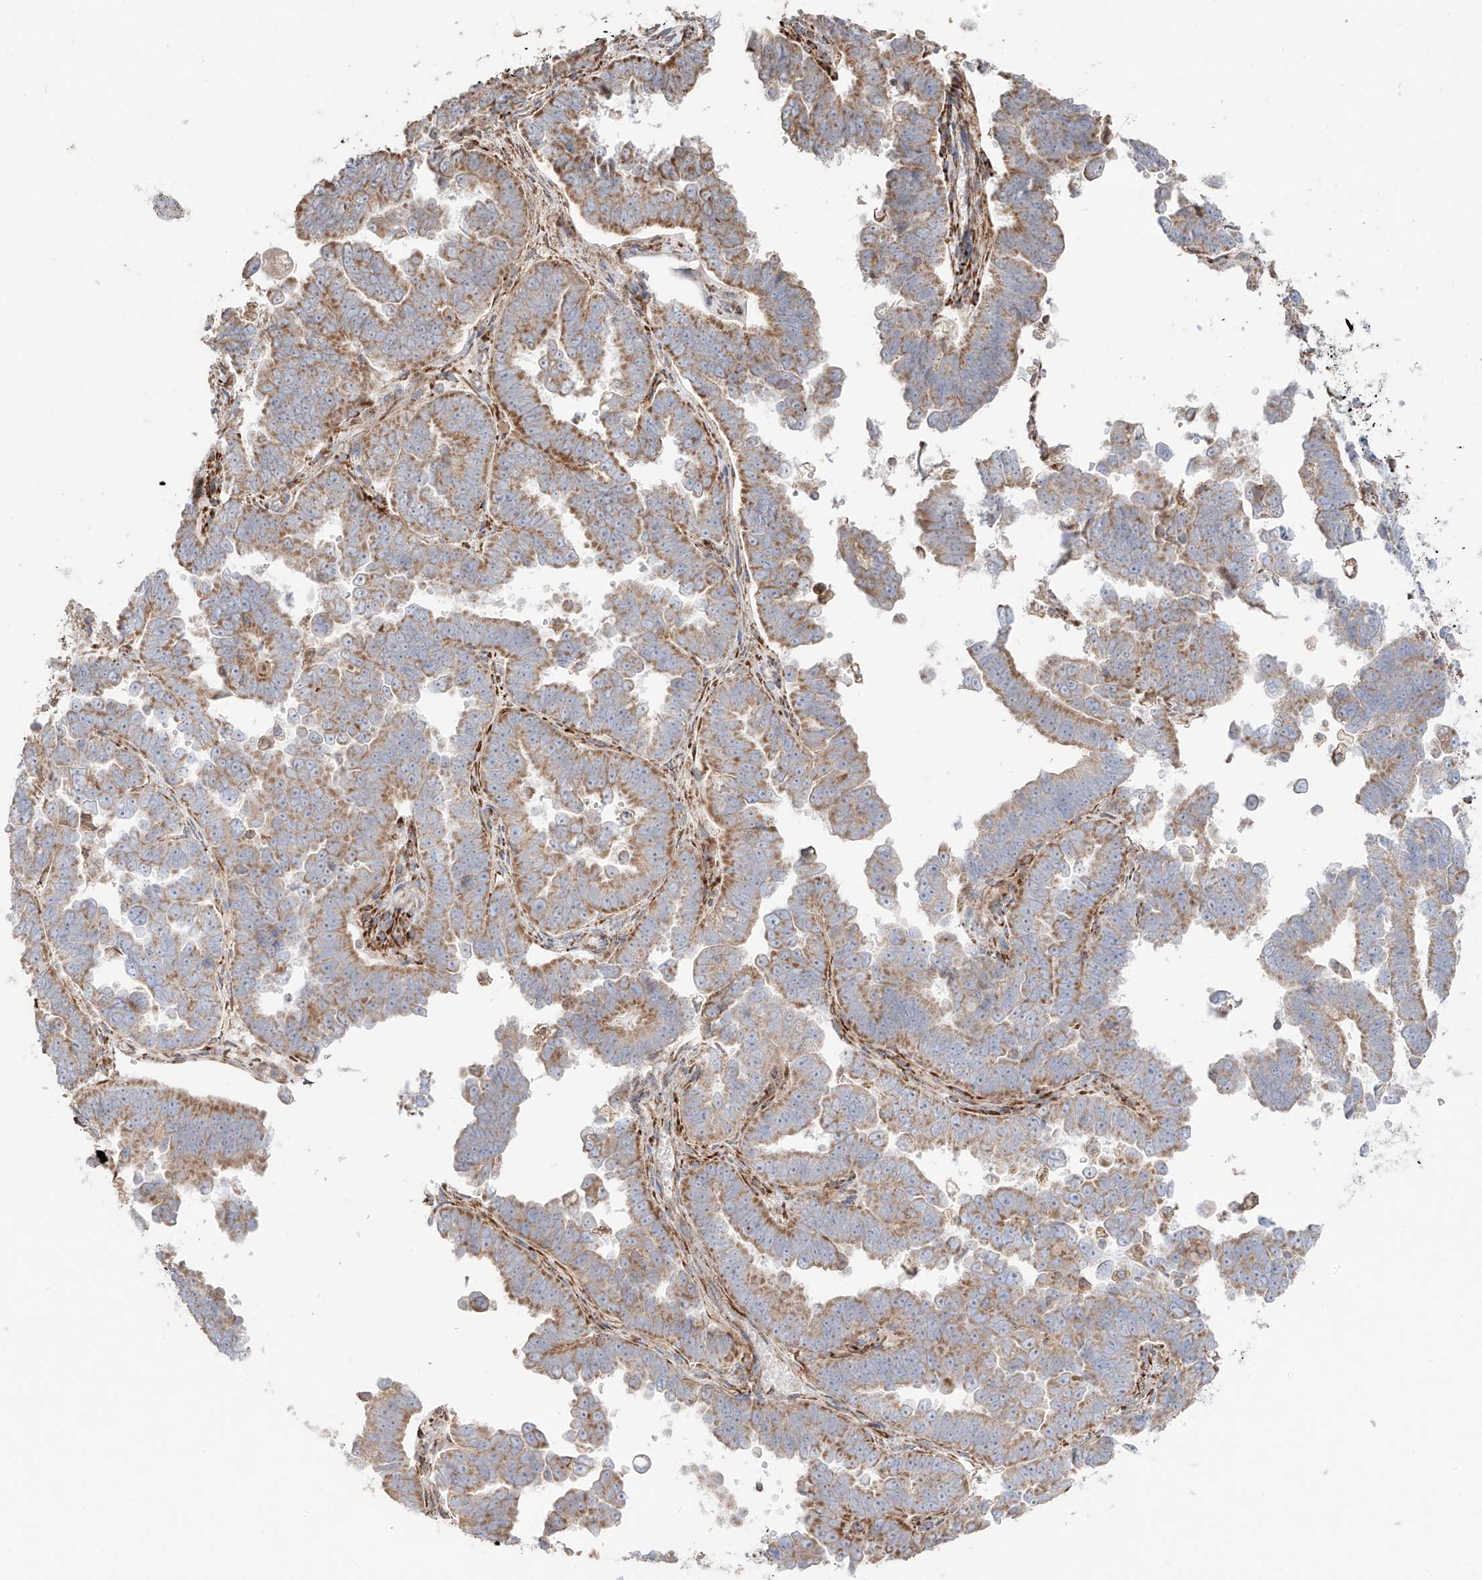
{"staining": {"intensity": "moderate", "quantity": ">75%", "location": "cytoplasmic/membranous"}, "tissue": "endometrial cancer", "cell_type": "Tumor cells", "image_type": "cancer", "snomed": [{"axis": "morphology", "description": "Adenocarcinoma, NOS"}, {"axis": "topography", "description": "Endometrium"}], "caption": "Immunohistochemistry (IHC) photomicrograph of adenocarcinoma (endometrial) stained for a protein (brown), which reveals medium levels of moderate cytoplasmic/membranous expression in about >75% of tumor cells.", "gene": "COLGALT2", "patient": {"sex": "female", "age": 75}}